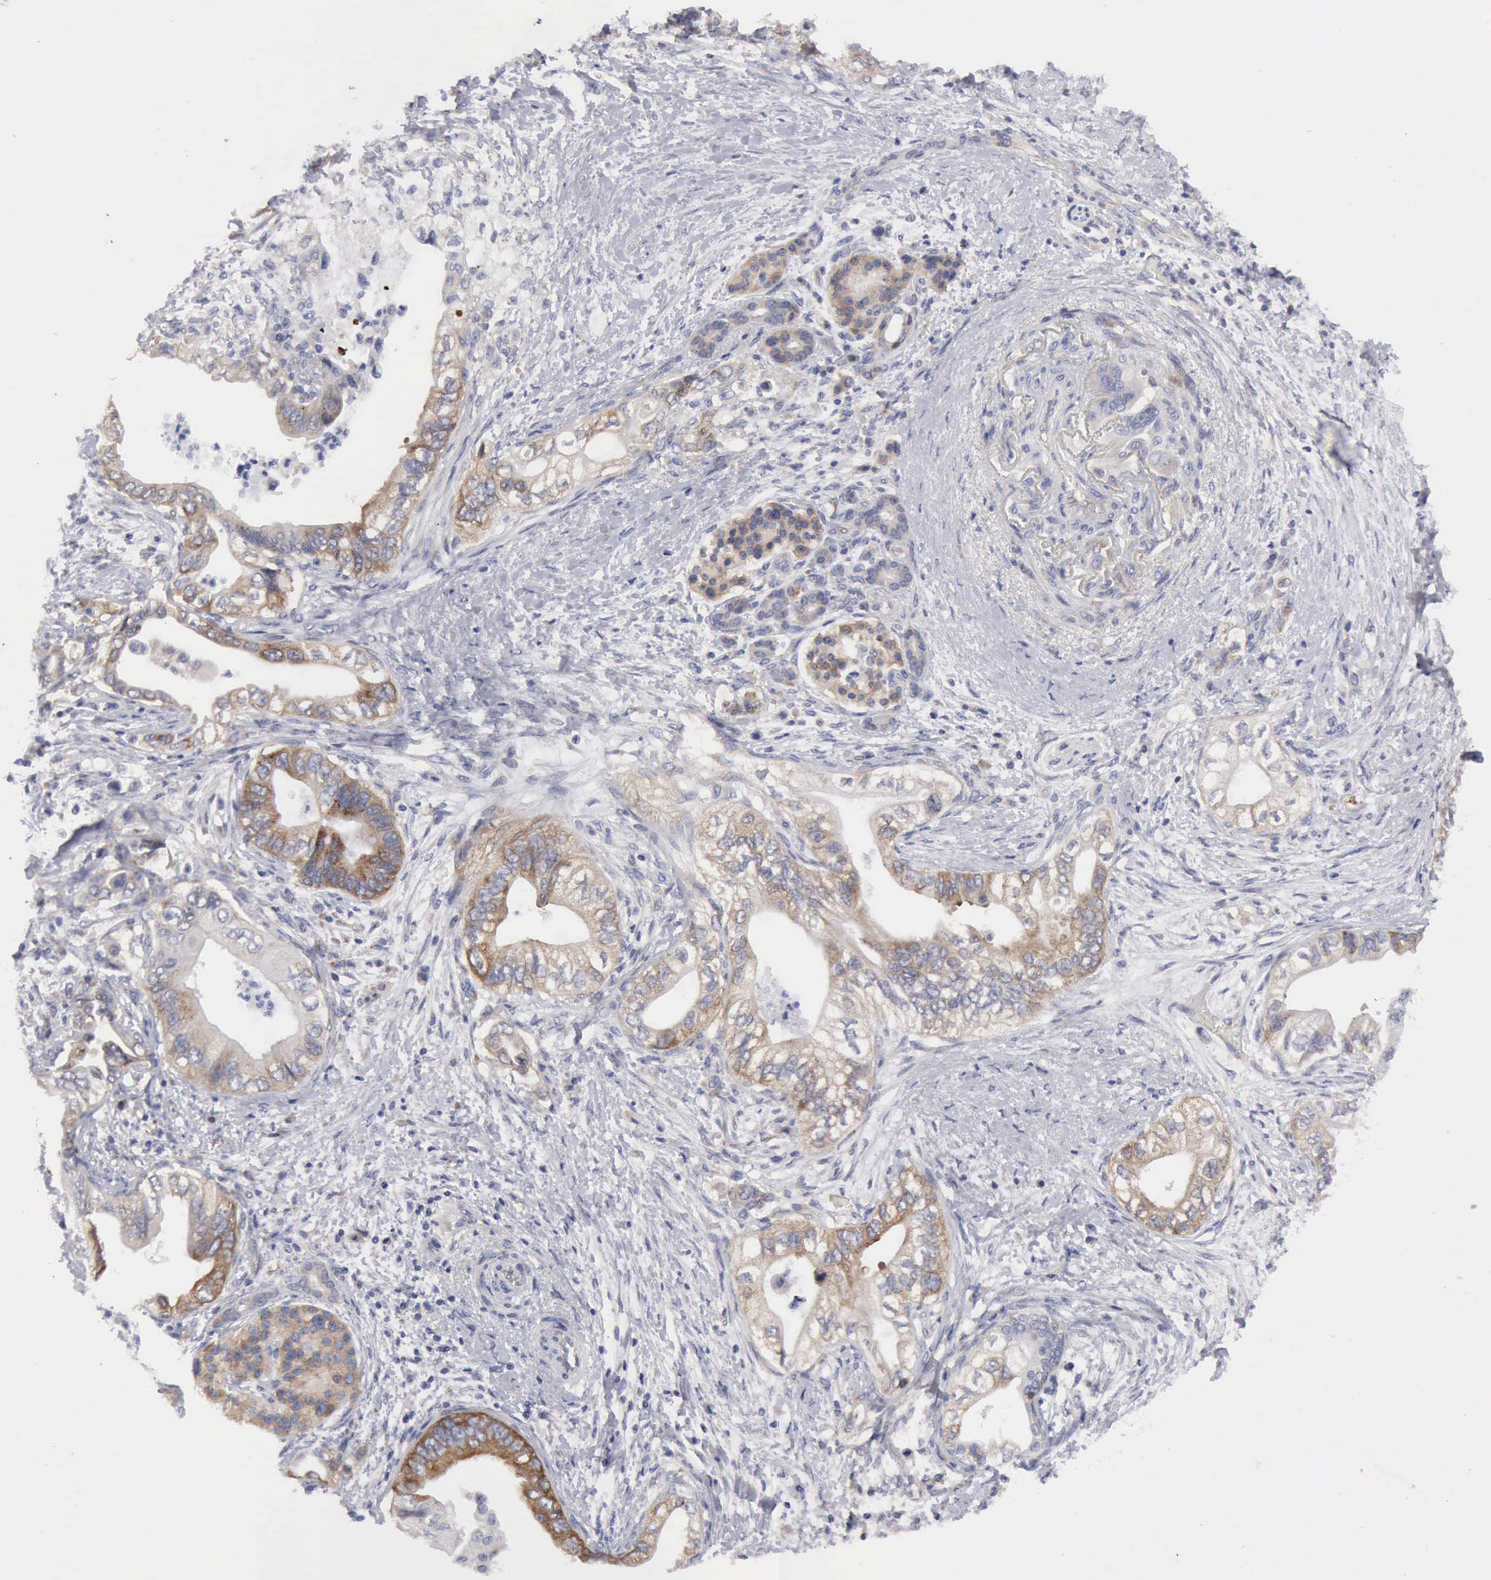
{"staining": {"intensity": "moderate", "quantity": "25%-75%", "location": "cytoplasmic/membranous"}, "tissue": "pancreatic cancer", "cell_type": "Tumor cells", "image_type": "cancer", "snomed": [{"axis": "morphology", "description": "Adenocarcinoma, NOS"}, {"axis": "topography", "description": "Pancreas"}], "caption": "This micrograph exhibits IHC staining of pancreatic cancer (adenocarcinoma), with medium moderate cytoplasmic/membranous positivity in about 25%-75% of tumor cells.", "gene": "TXLNG", "patient": {"sex": "female", "age": 66}}